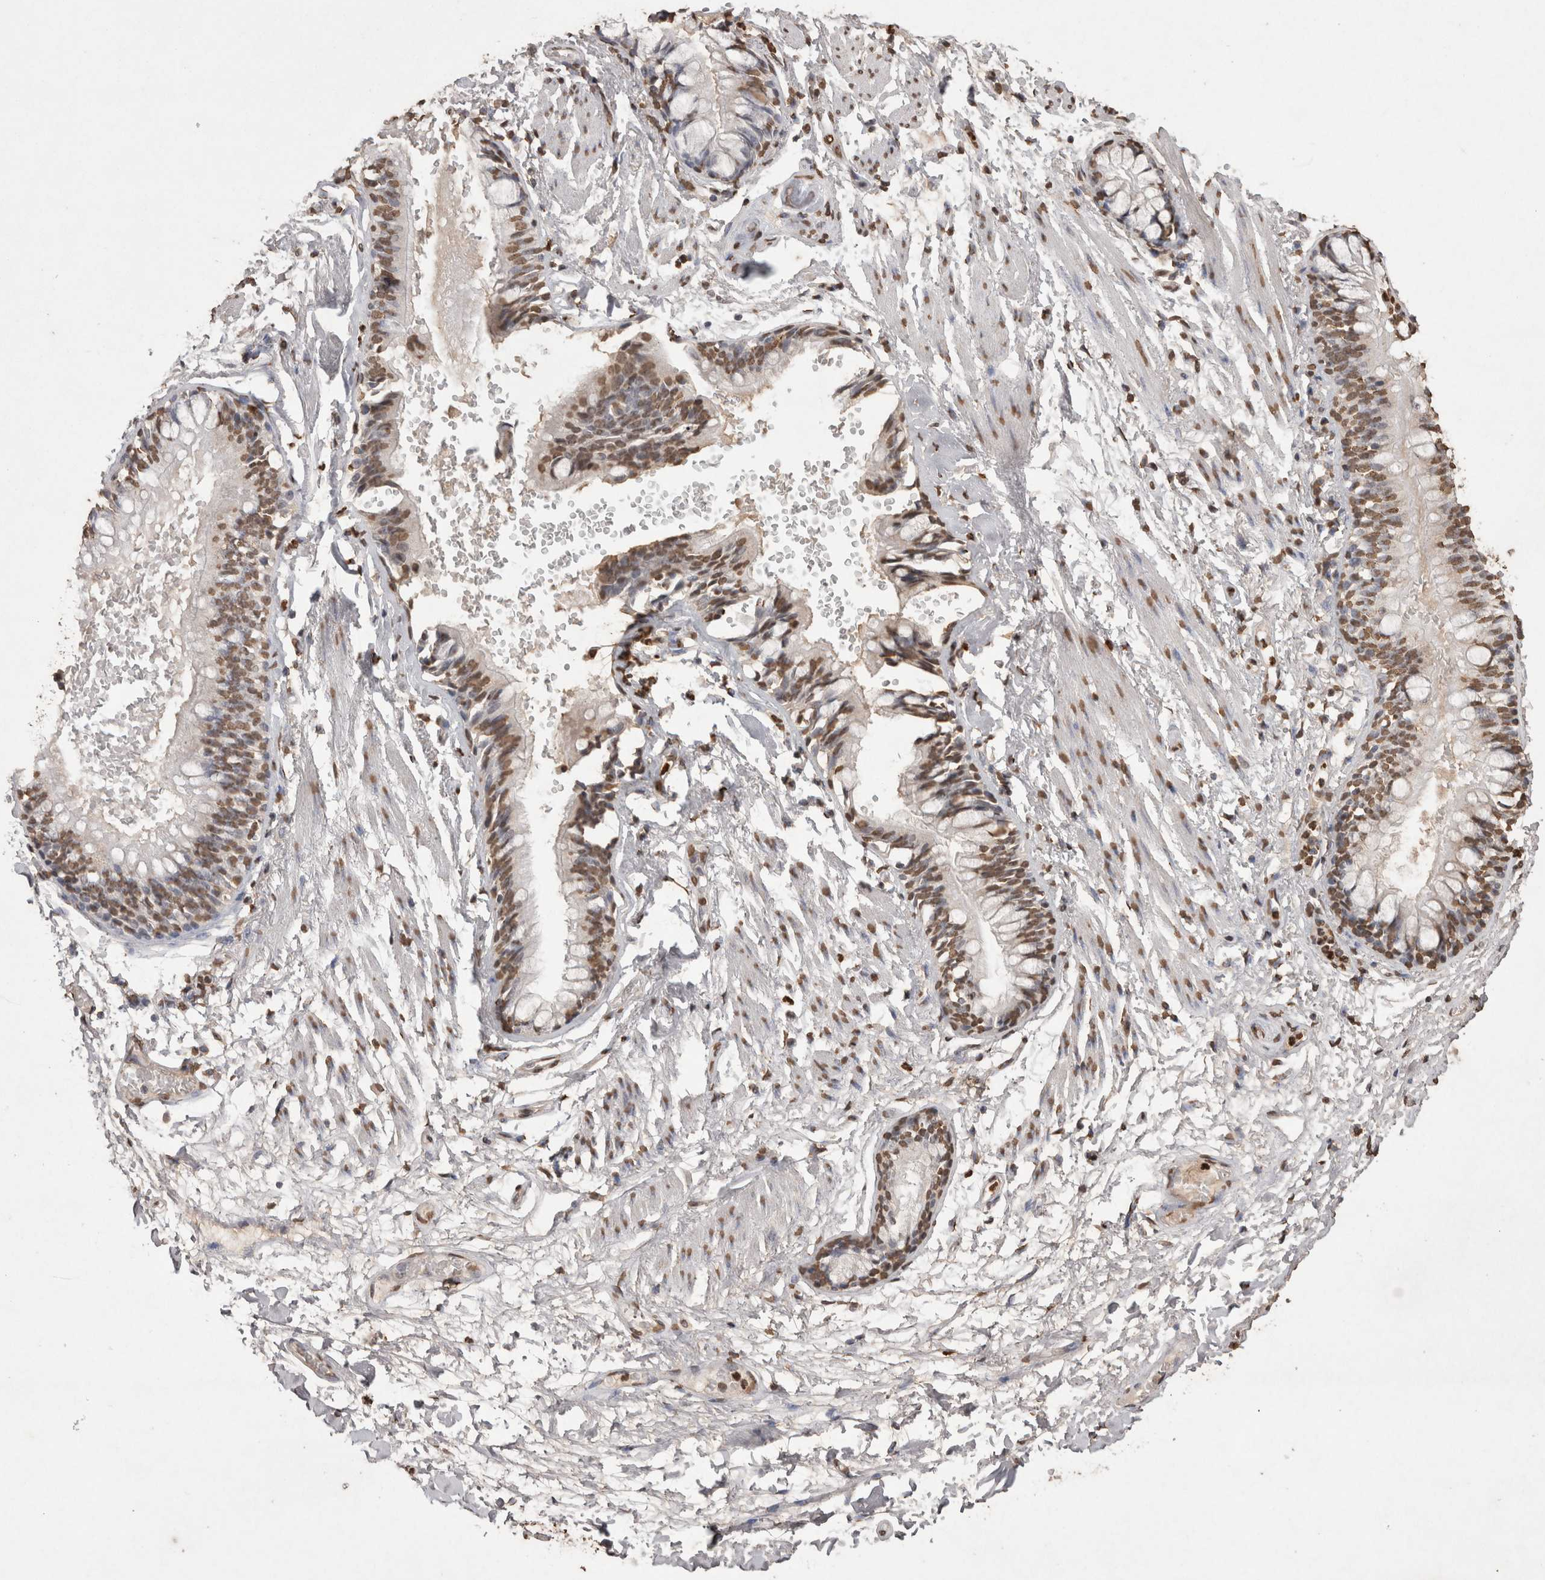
{"staining": {"intensity": "moderate", "quantity": ">75%", "location": "cytoplasmic/membranous,nuclear"}, "tissue": "adipose tissue", "cell_type": "Adipocytes", "image_type": "normal", "snomed": [{"axis": "morphology", "description": "Normal tissue, NOS"}, {"axis": "topography", "description": "Cartilage tissue"}, {"axis": "topography", "description": "Bronchus"}], "caption": "The immunohistochemical stain shows moderate cytoplasmic/membranous,nuclear staining in adipocytes of unremarkable adipose tissue. (brown staining indicates protein expression, while blue staining denotes nuclei).", "gene": "POU5F1", "patient": {"sex": "female", "age": 73}}